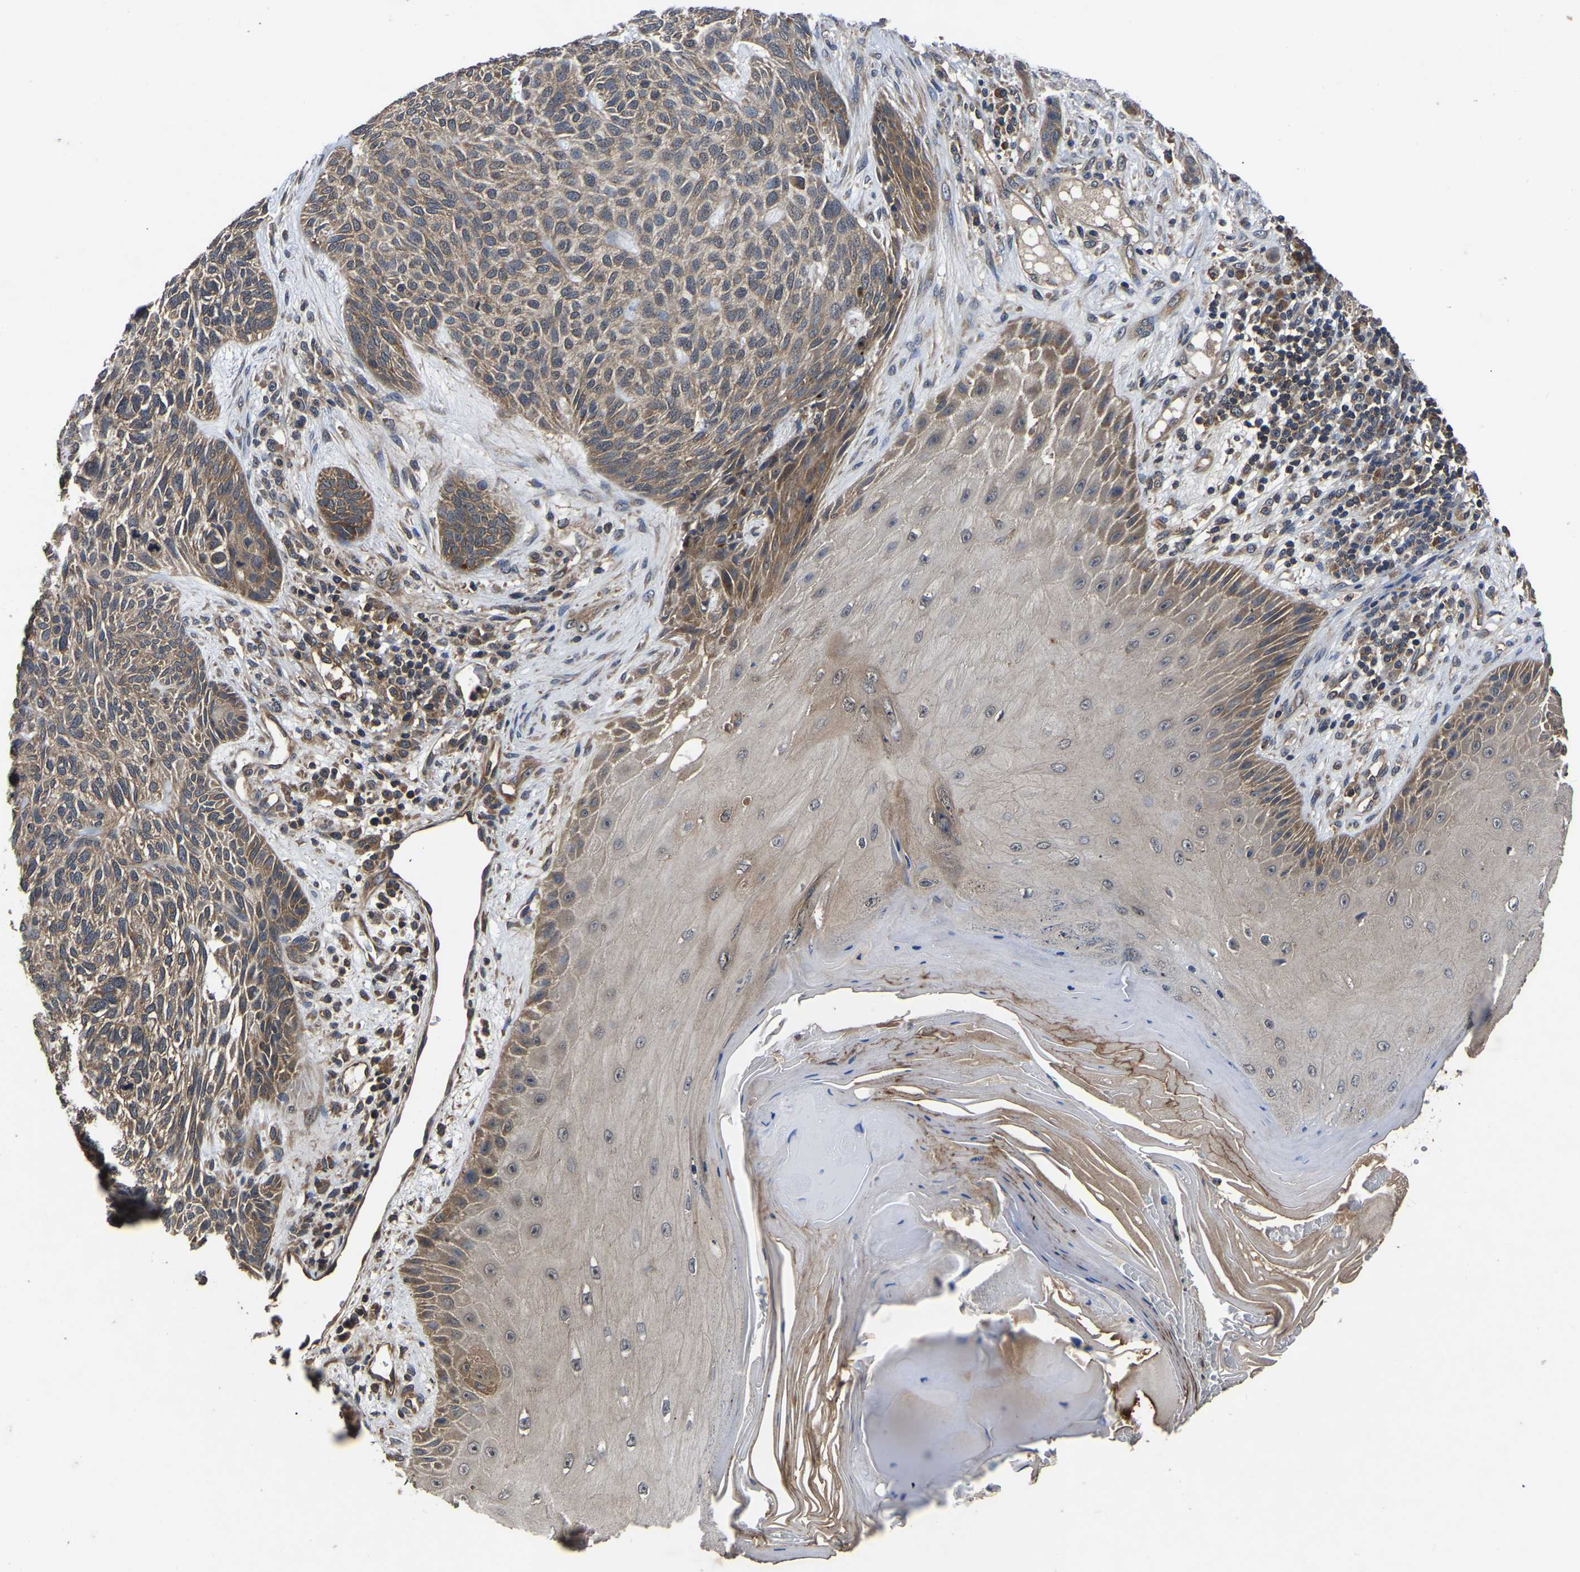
{"staining": {"intensity": "moderate", "quantity": ">75%", "location": "cytoplasmic/membranous"}, "tissue": "skin cancer", "cell_type": "Tumor cells", "image_type": "cancer", "snomed": [{"axis": "morphology", "description": "Basal cell carcinoma"}, {"axis": "topography", "description": "Skin"}], "caption": "This image exhibits IHC staining of human basal cell carcinoma (skin), with medium moderate cytoplasmic/membranous positivity in approximately >75% of tumor cells.", "gene": "CRYZL1", "patient": {"sex": "male", "age": 55}}